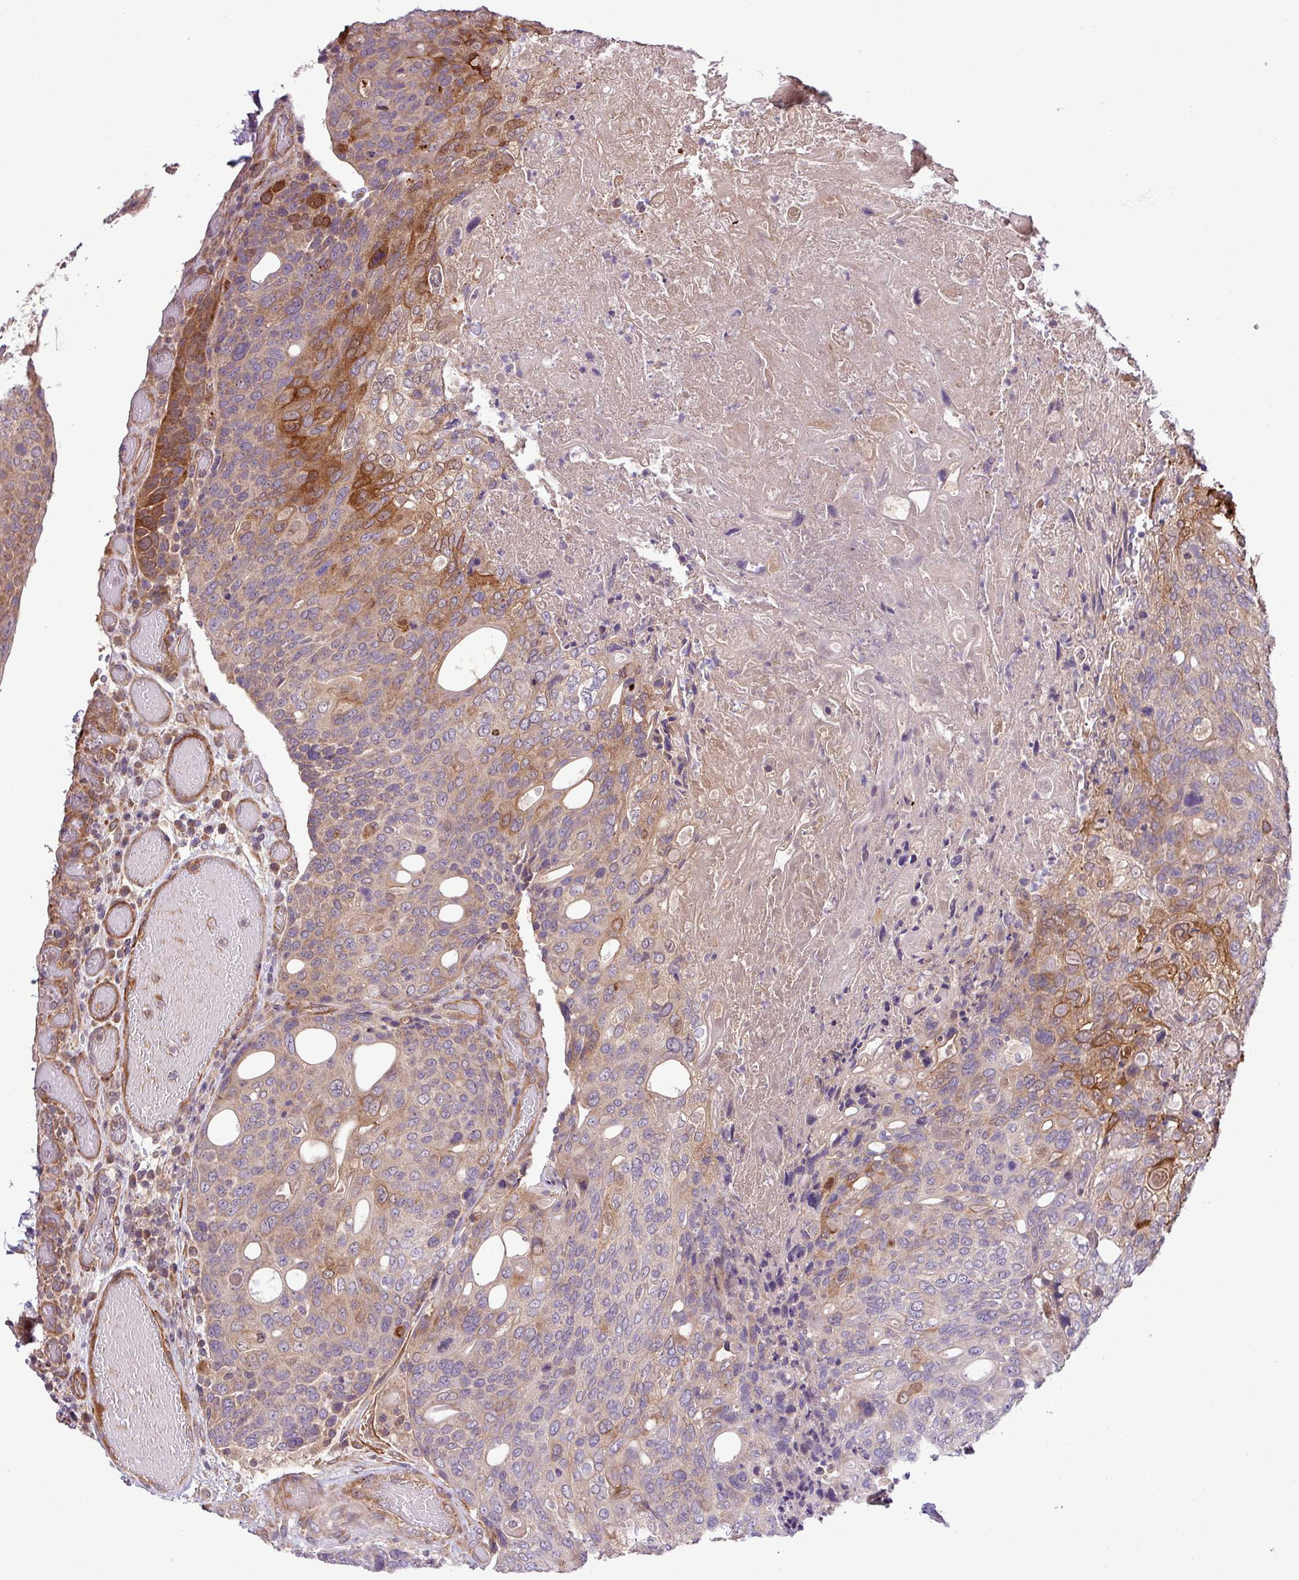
{"staining": {"intensity": "strong", "quantity": "25%-75%", "location": "cytoplasmic/membranous"}, "tissue": "urothelial cancer", "cell_type": "Tumor cells", "image_type": "cancer", "snomed": [{"axis": "morphology", "description": "Urothelial carcinoma, High grade"}, {"axis": "topography", "description": "Urinary bladder"}], "caption": "About 25%-75% of tumor cells in urothelial carcinoma (high-grade) show strong cytoplasmic/membranous protein positivity as visualized by brown immunohistochemical staining.", "gene": "XIAP", "patient": {"sex": "female", "age": 70}}